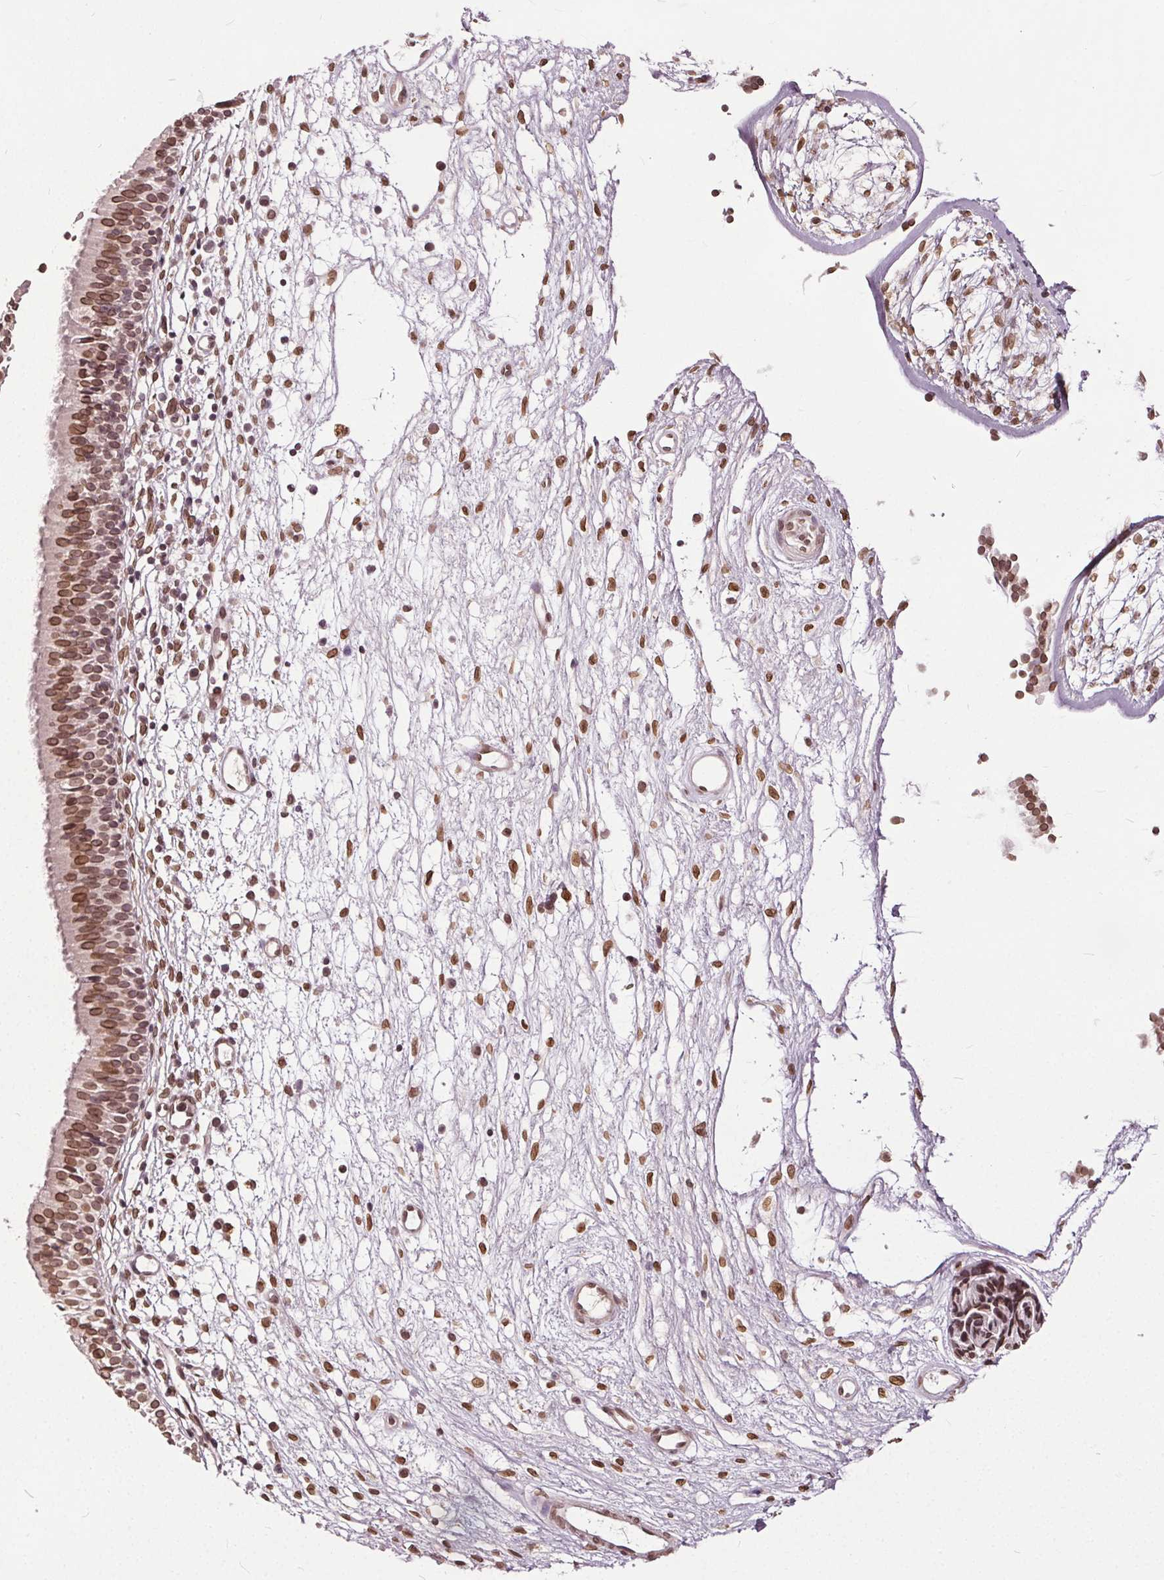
{"staining": {"intensity": "moderate", "quantity": ">75%", "location": "cytoplasmic/membranous,nuclear"}, "tissue": "nasopharynx", "cell_type": "Respiratory epithelial cells", "image_type": "normal", "snomed": [{"axis": "morphology", "description": "Normal tissue, NOS"}, {"axis": "topography", "description": "Nasopharynx"}], "caption": "Brown immunohistochemical staining in normal nasopharynx exhibits moderate cytoplasmic/membranous,nuclear expression in approximately >75% of respiratory epithelial cells.", "gene": "TTC39C", "patient": {"sex": "male", "age": 24}}